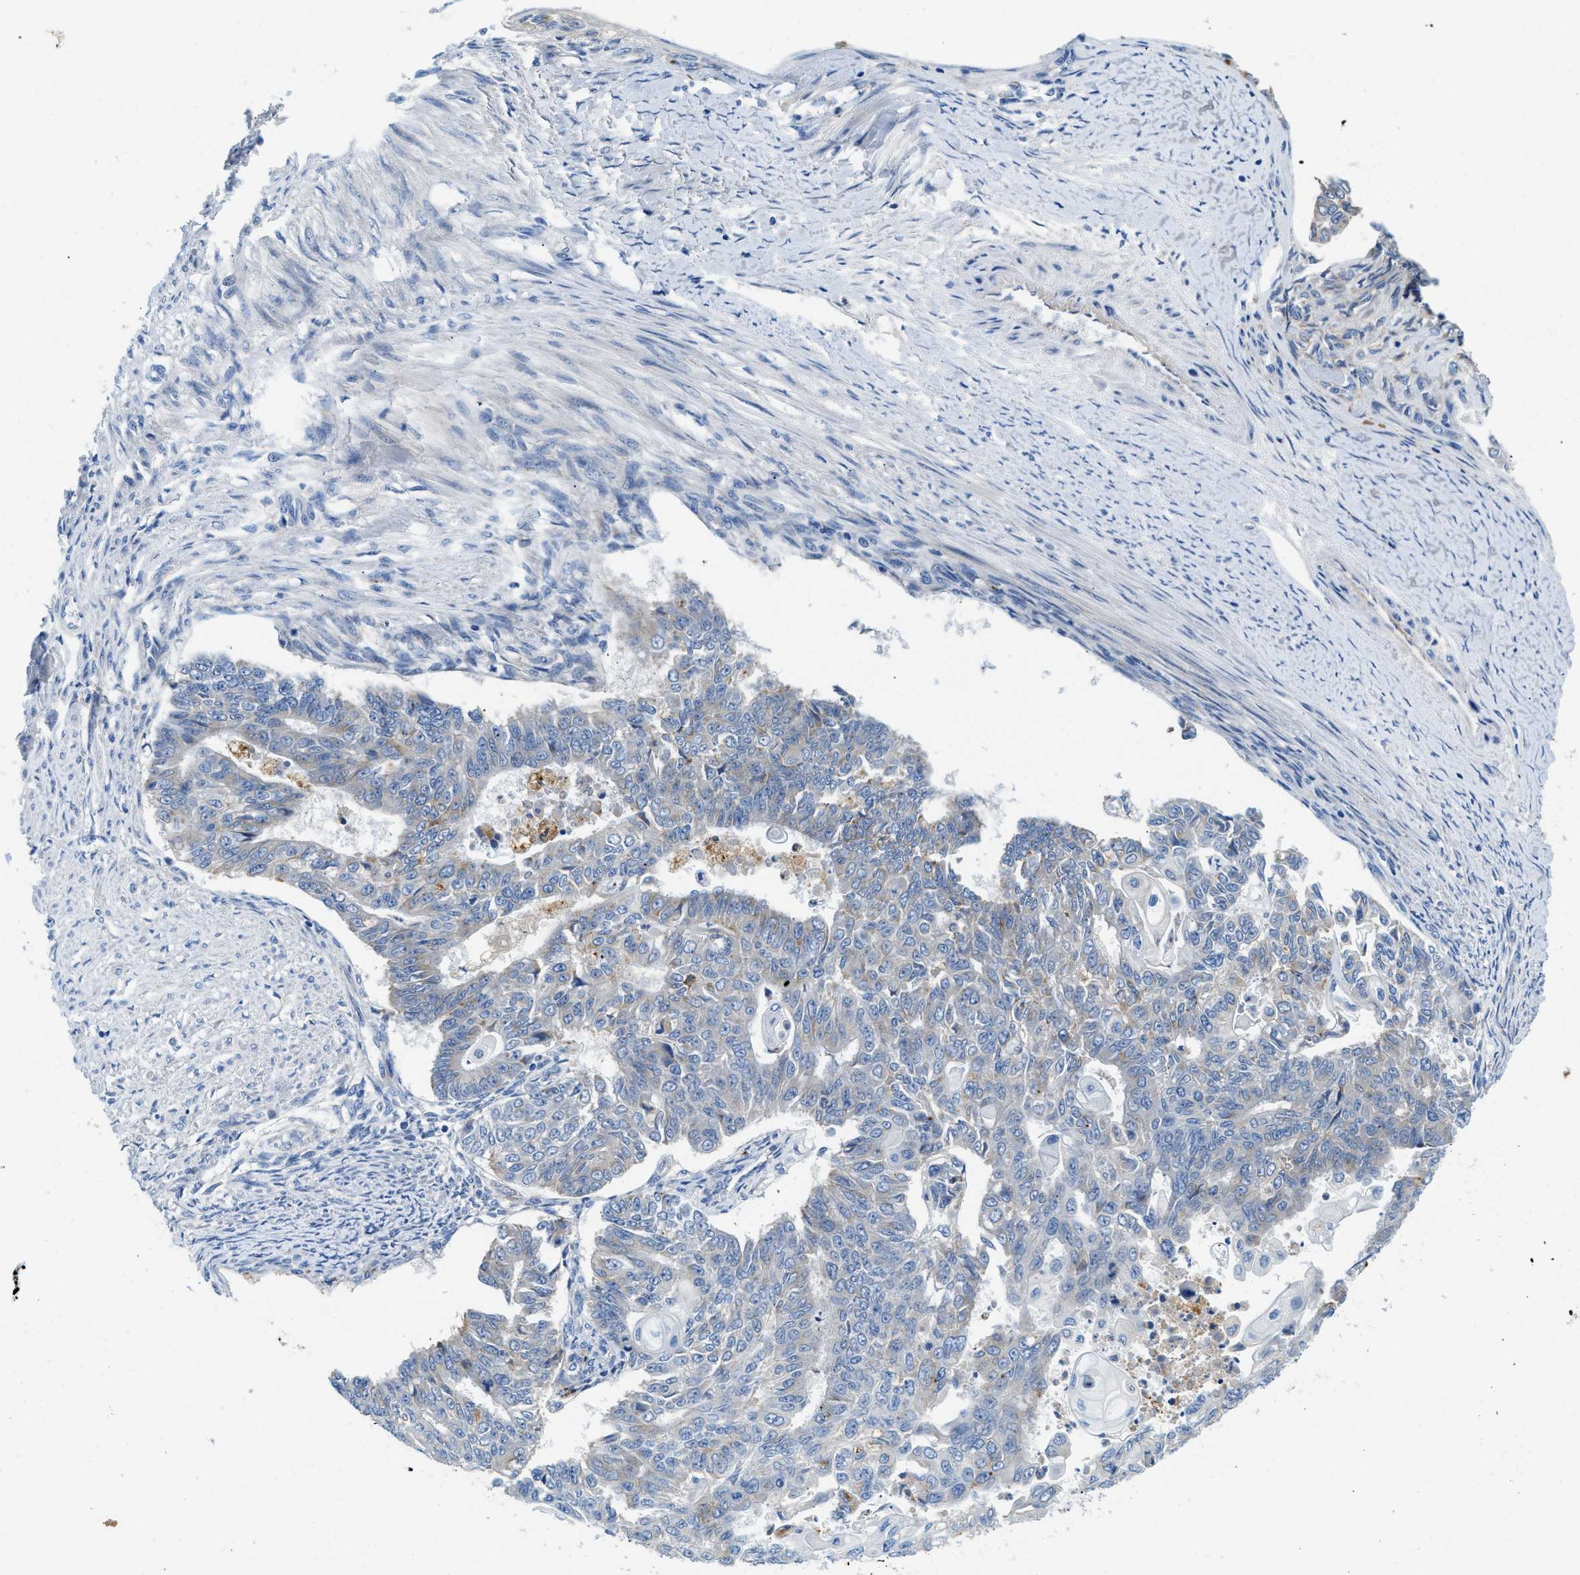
{"staining": {"intensity": "weak", "quantity": "<25%", "location": "cytoplasmic/membranous"}, "tissue": "endometrial cancer", "cell_type": "Tumor cells", "image_type": "cancer", "snomed": [{"axis": "morphology", "description": "Adenocarcinoma, NOS"}, {"axis": "topography", "description": "Endometrium"}], "caption": "Endometrial cancer (adenocarcinoma) was stained to show a protein in brown. There is no significant expression in tumor cells.", "gene": "TSPAN3", "patient": {"sex": "female", "age": 32}}